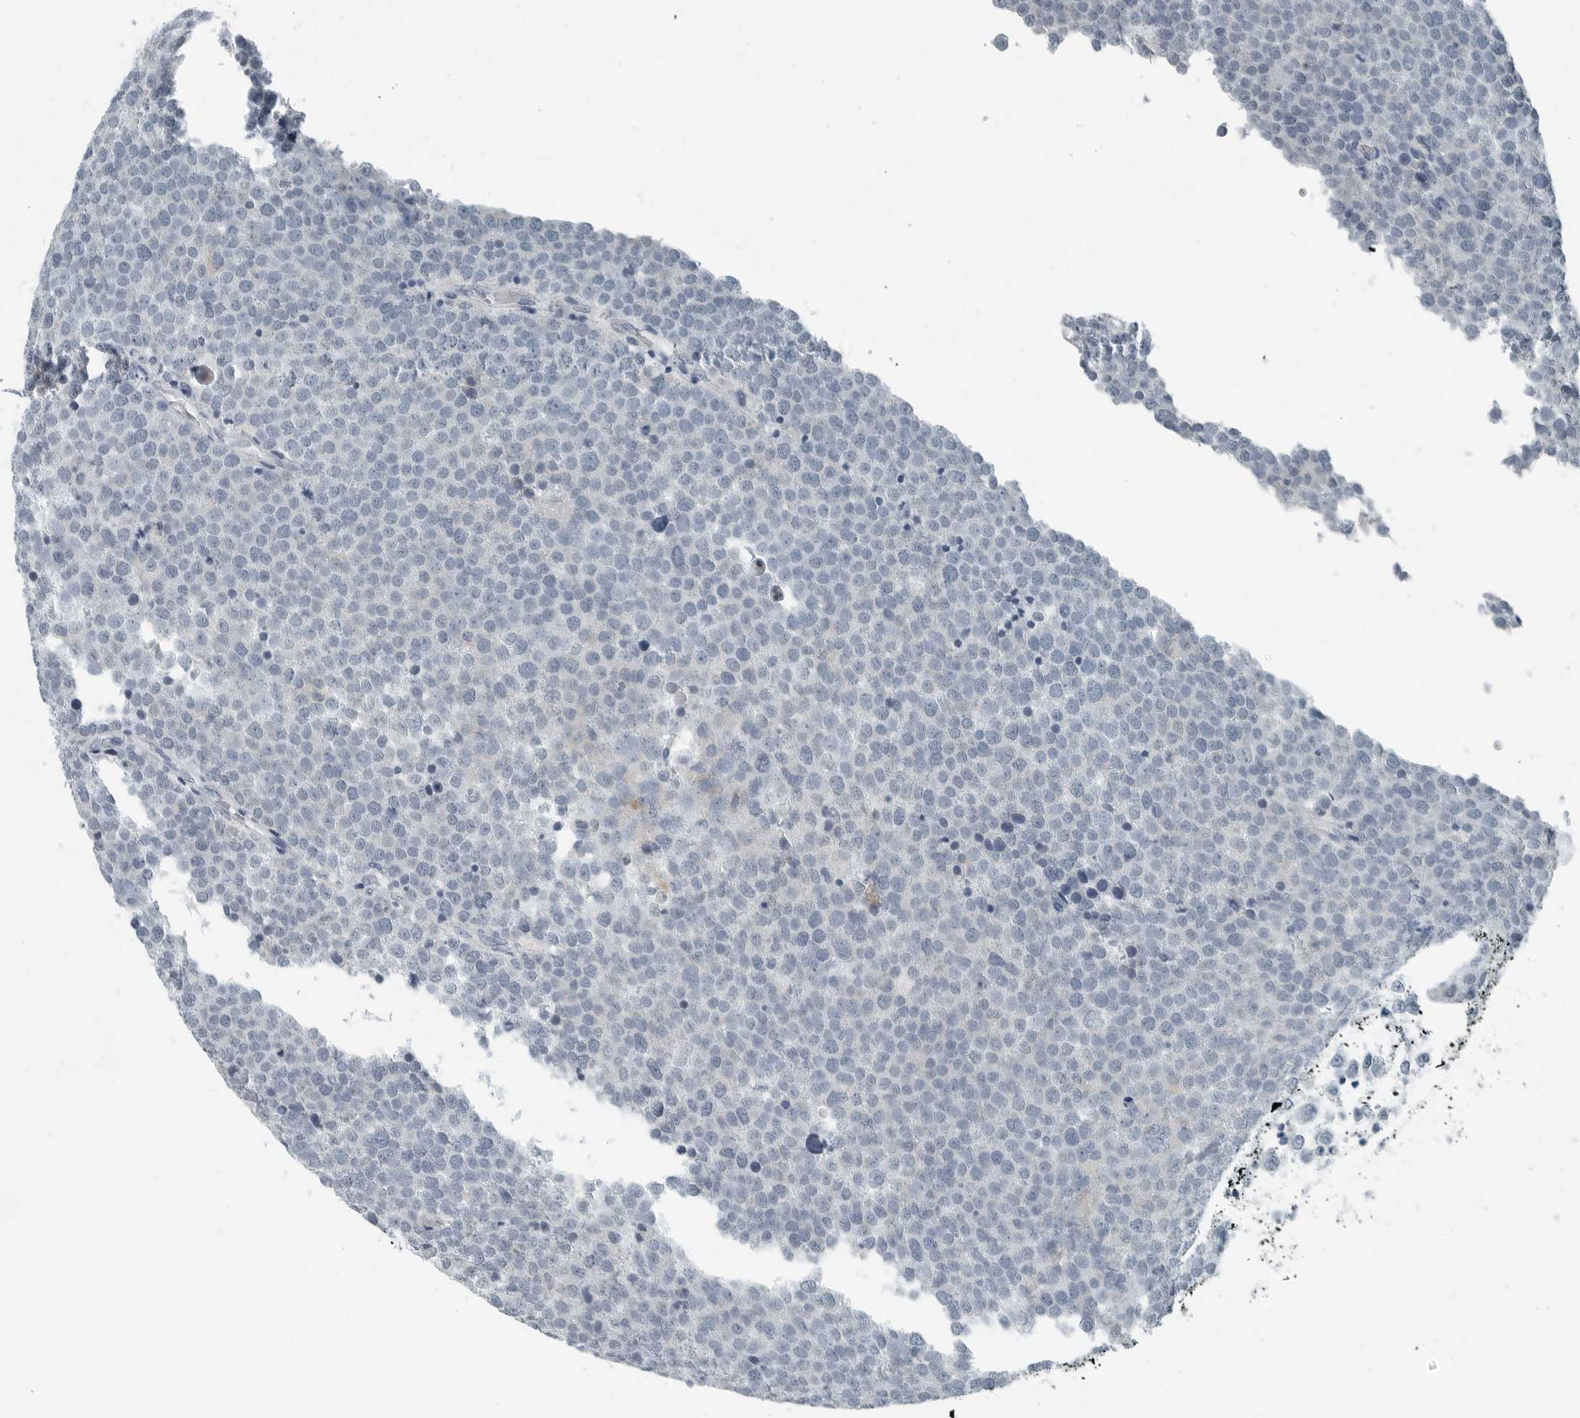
{"staining": {"intensity": "negative", "quantity": "none", "location": "none"}, "tissue": "testis cancer", "cell_type": "Tumor cells", "image_type": "cancer", "snomed": [{"axis": "morphology", "description": "Seminoma, NOS"}, {"axis": "topography", "description": "Testis"}], "caption": "Immunohistochemistry of human testis cancer displays no staining in tumor cells.", "gene": "ZPBP2", "patient": {"sex": "male", "age": 71}}